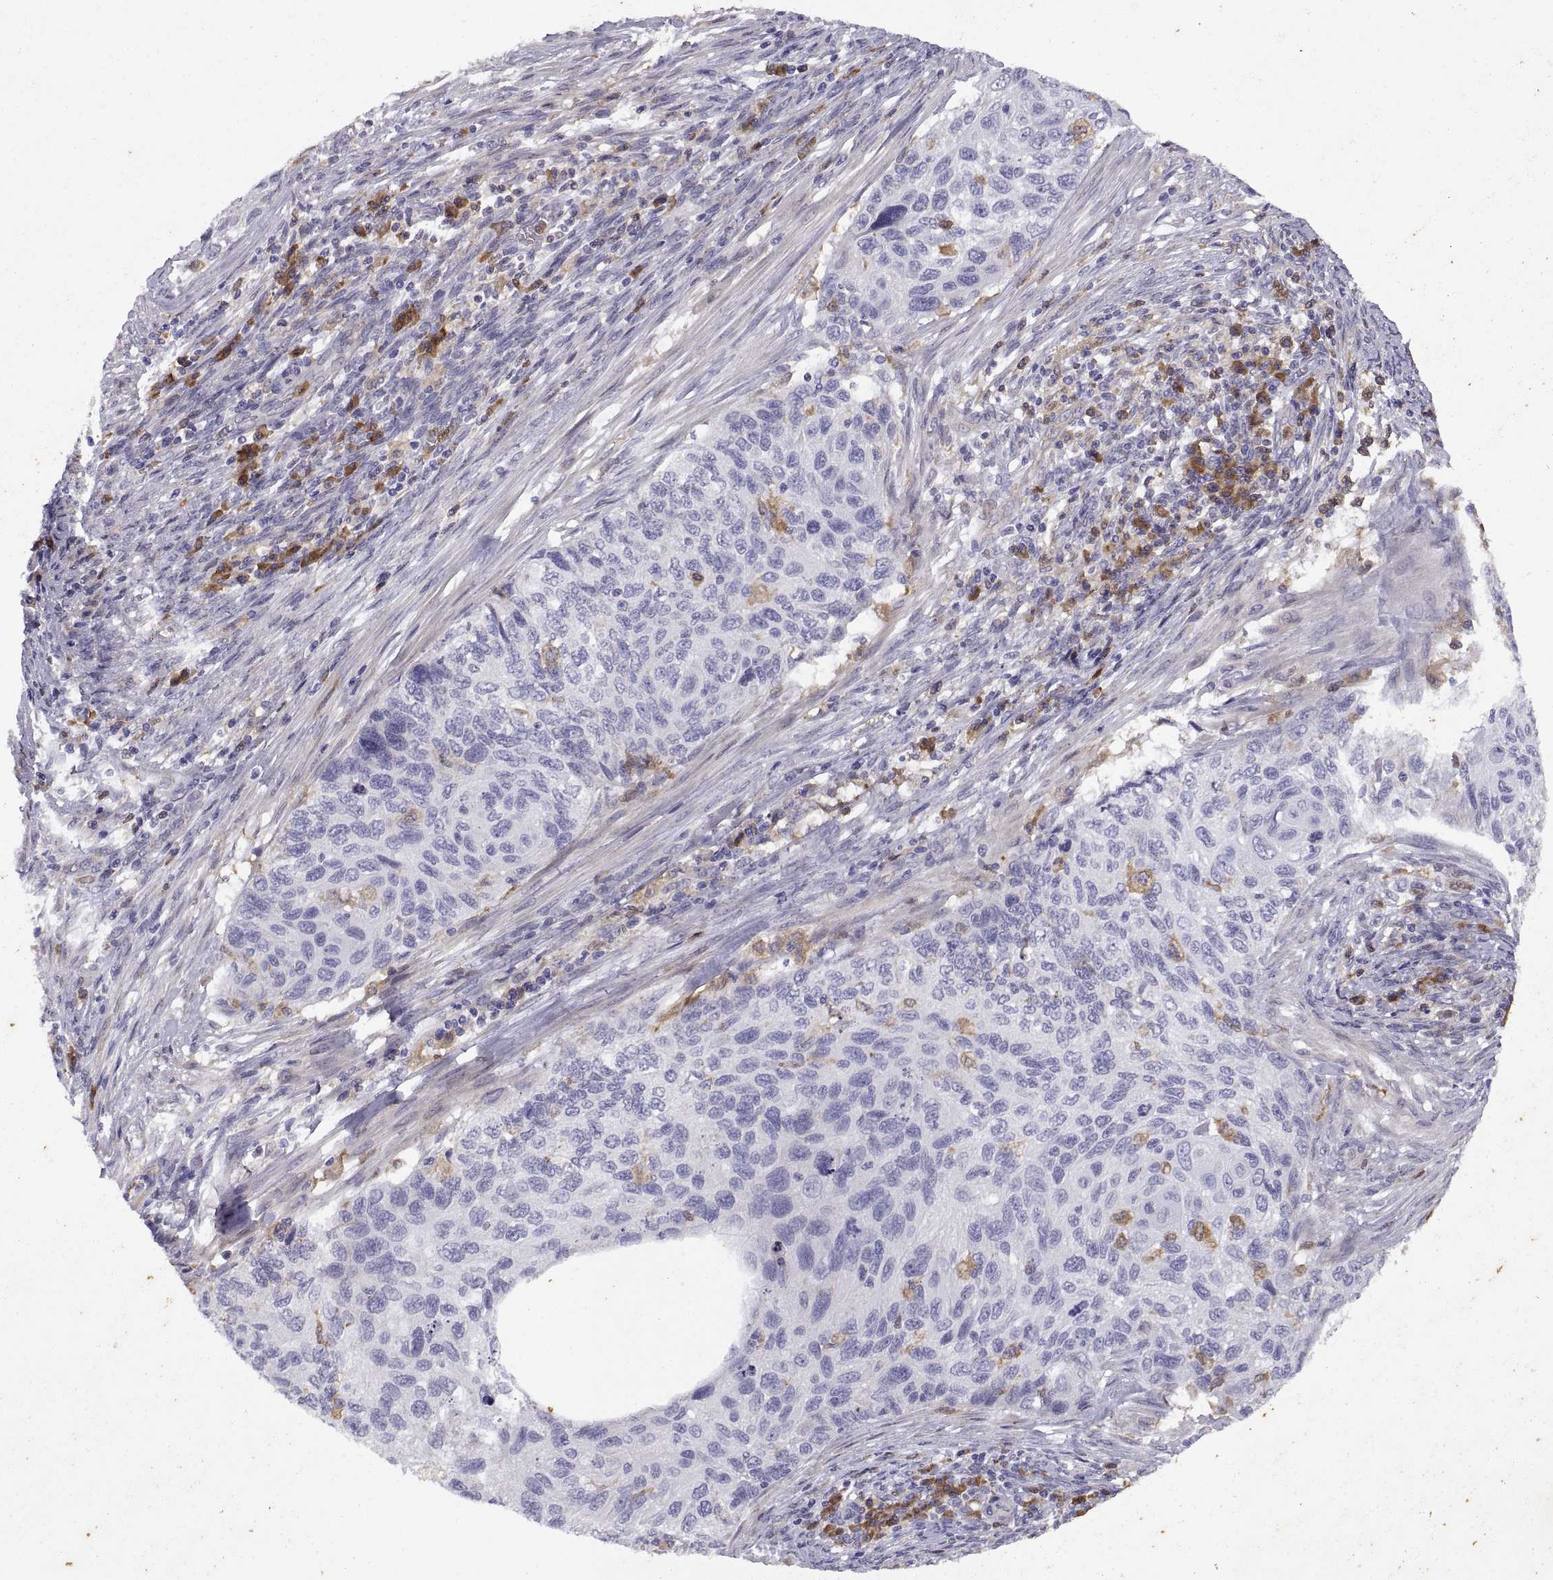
{"staining": {"intensity": "negative", "quantity": "none", "location": "none"}, "tissue": "cervical cancer", "cell_type": "Tumor cells", "image_type": "cancer", "snomed": [{"axis": "morphology", "description": "Squamous cell carcinoma, NOS"}, {"axis": "topography", "description": "Cervix"}], "caption": "This is an immunohistochemistry photomicrograph of squamous cell carcinoma (cervical). There is no positivity in tumor cells.", "gene": "DOK3", "patient": {"sex": "female", "age": 70}}